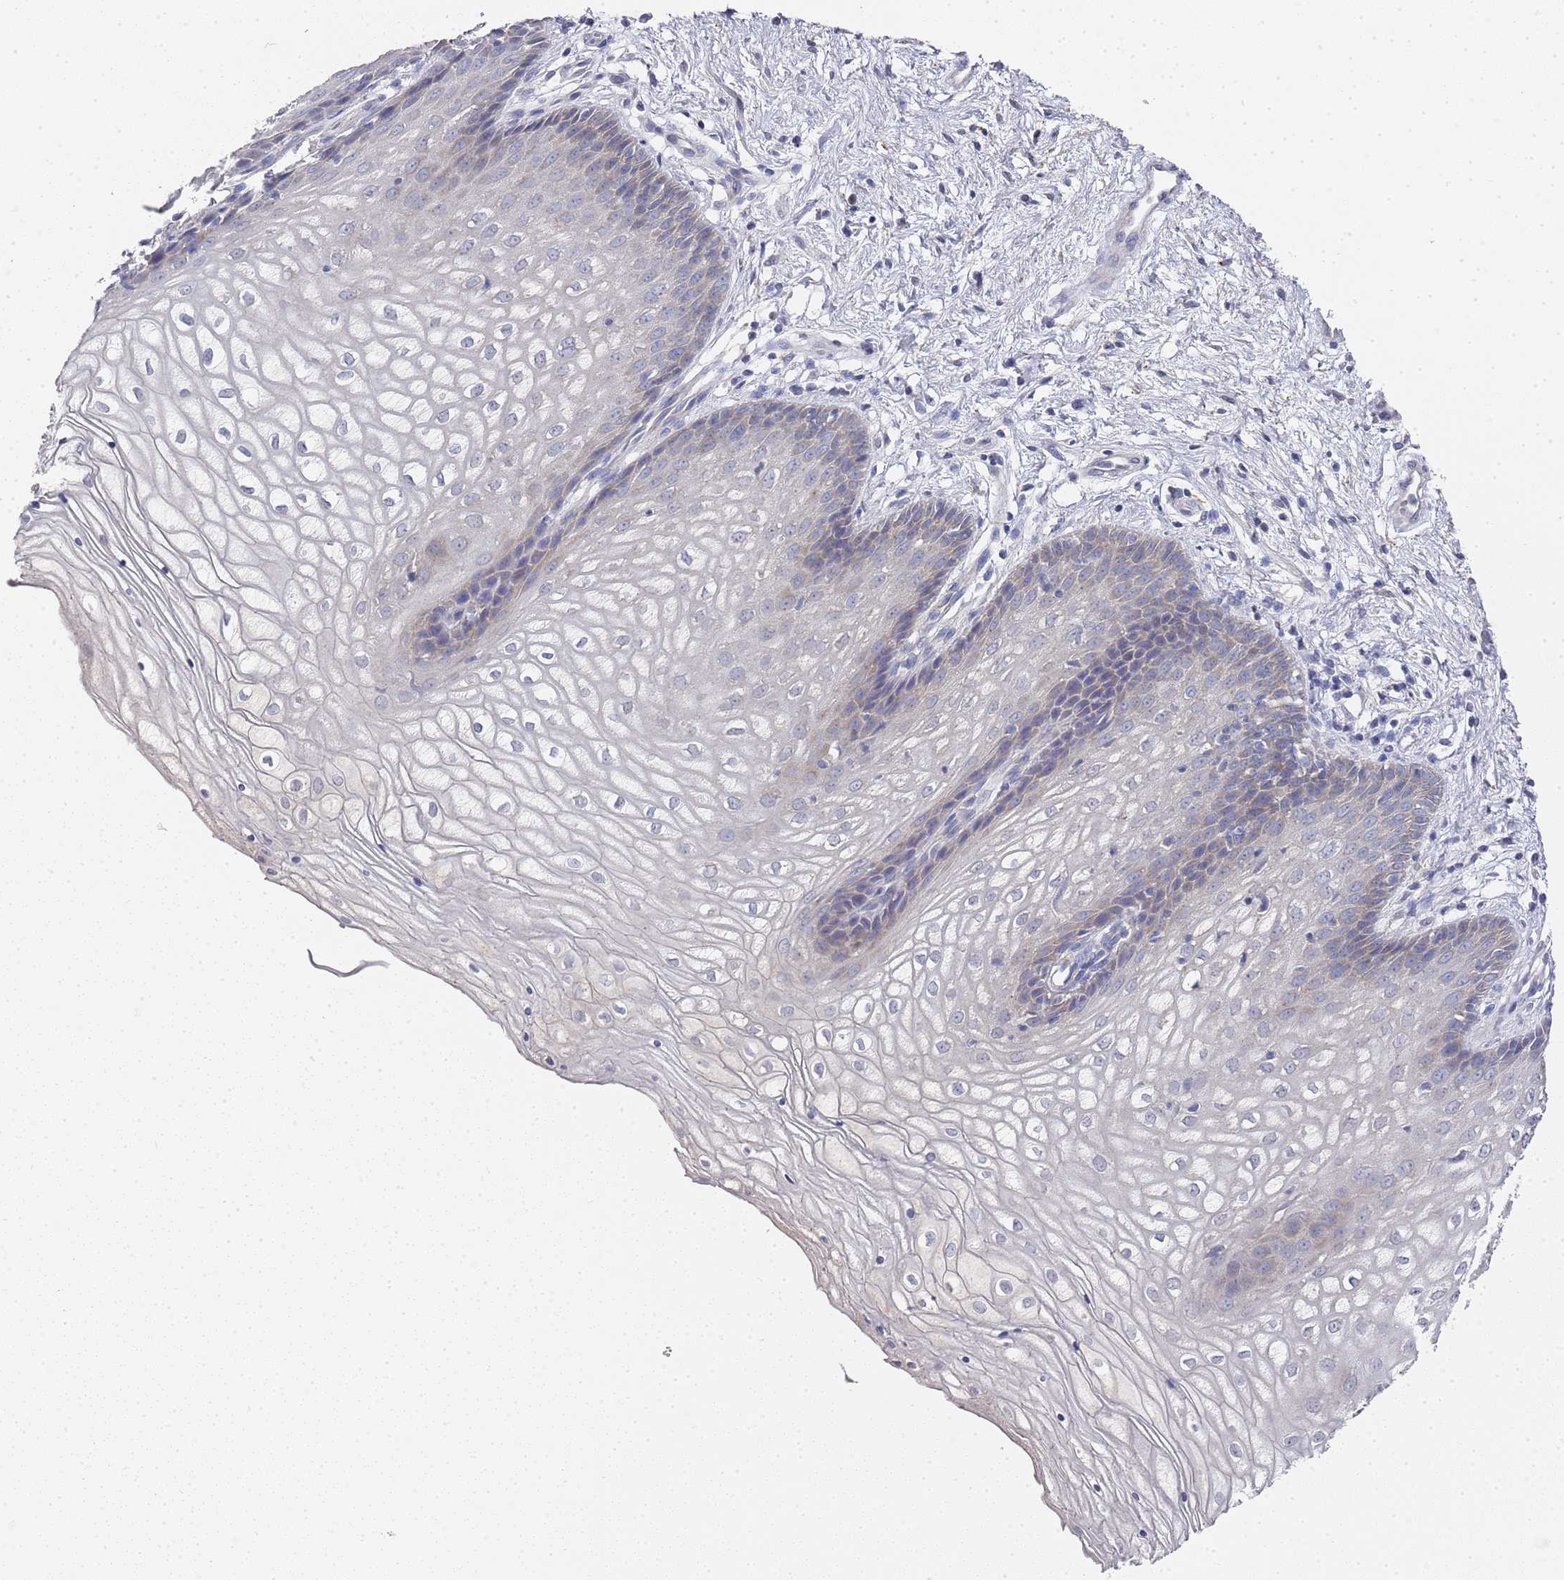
{"staining": {"intensity": "negative", "quantity": "none", "location": "none"}, "tissue": "vagina", "cell_type": "Squamous epithelial cells", "image_type": "normal", "snomed": [{"axis": "morphology", "description": "Normal tissue, NOS"}, {"axis": "topography", "description": "Vagina"}], "caption": "The histopathology image exhibits no significant expression in squamous epithelial cells of vagina. The staining was performed using DAB (3,3'-diaminobenzidine) to visualize the protein expression in brown, while the nuclei were stained in blue with hematoxylin (Magnification: 20x).", "gene": "NPEPPS", "patient": {"sex": "female", "age": 34}}